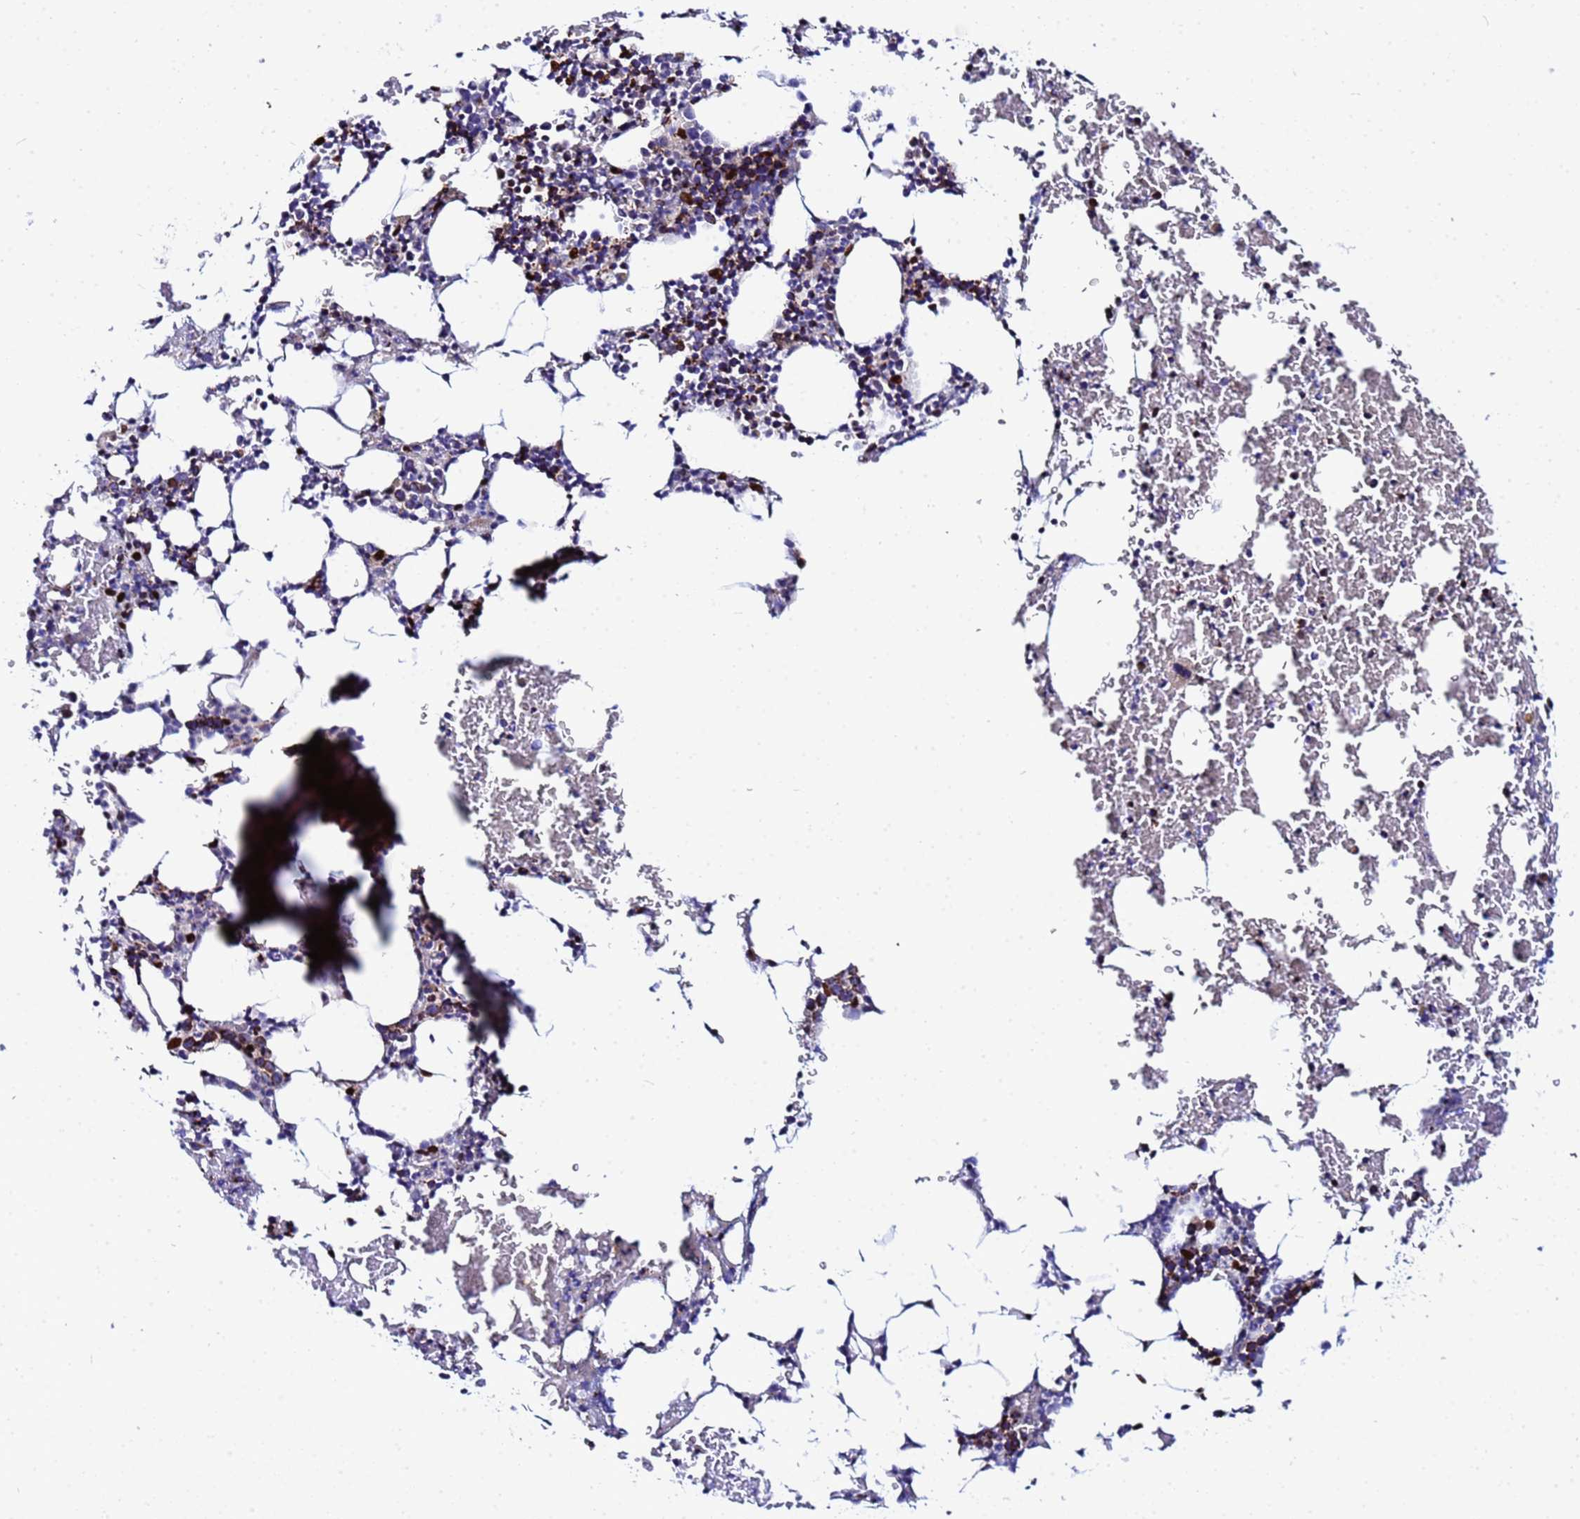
{"staining": {"intensity": "moderate", "quantity": "<25%", "location": "nuclear"}, "tissue": "bone marrow", "cell_type": "Hematopoietic cells", "image_type": "normal", "snomed": [{"axis": "morphology", "description": "Normal tissue, NOS"}, {"axis": "morphology", "description": "Inflammation, NOS"}, {"axis": "topography", "description": "Bone marrow"}], "caption": "The histopathology image displays staining of benign bone marrow, revealing moderate nuclear protein expression (brown color) within hematopoietic cells. (DAB (3,3'-diaminobenzidine) IHC, brown staining for protein, blue staining for nuclei).", "gene": "SLC25A37", "patient": {"sex": "male", "age": 41}}